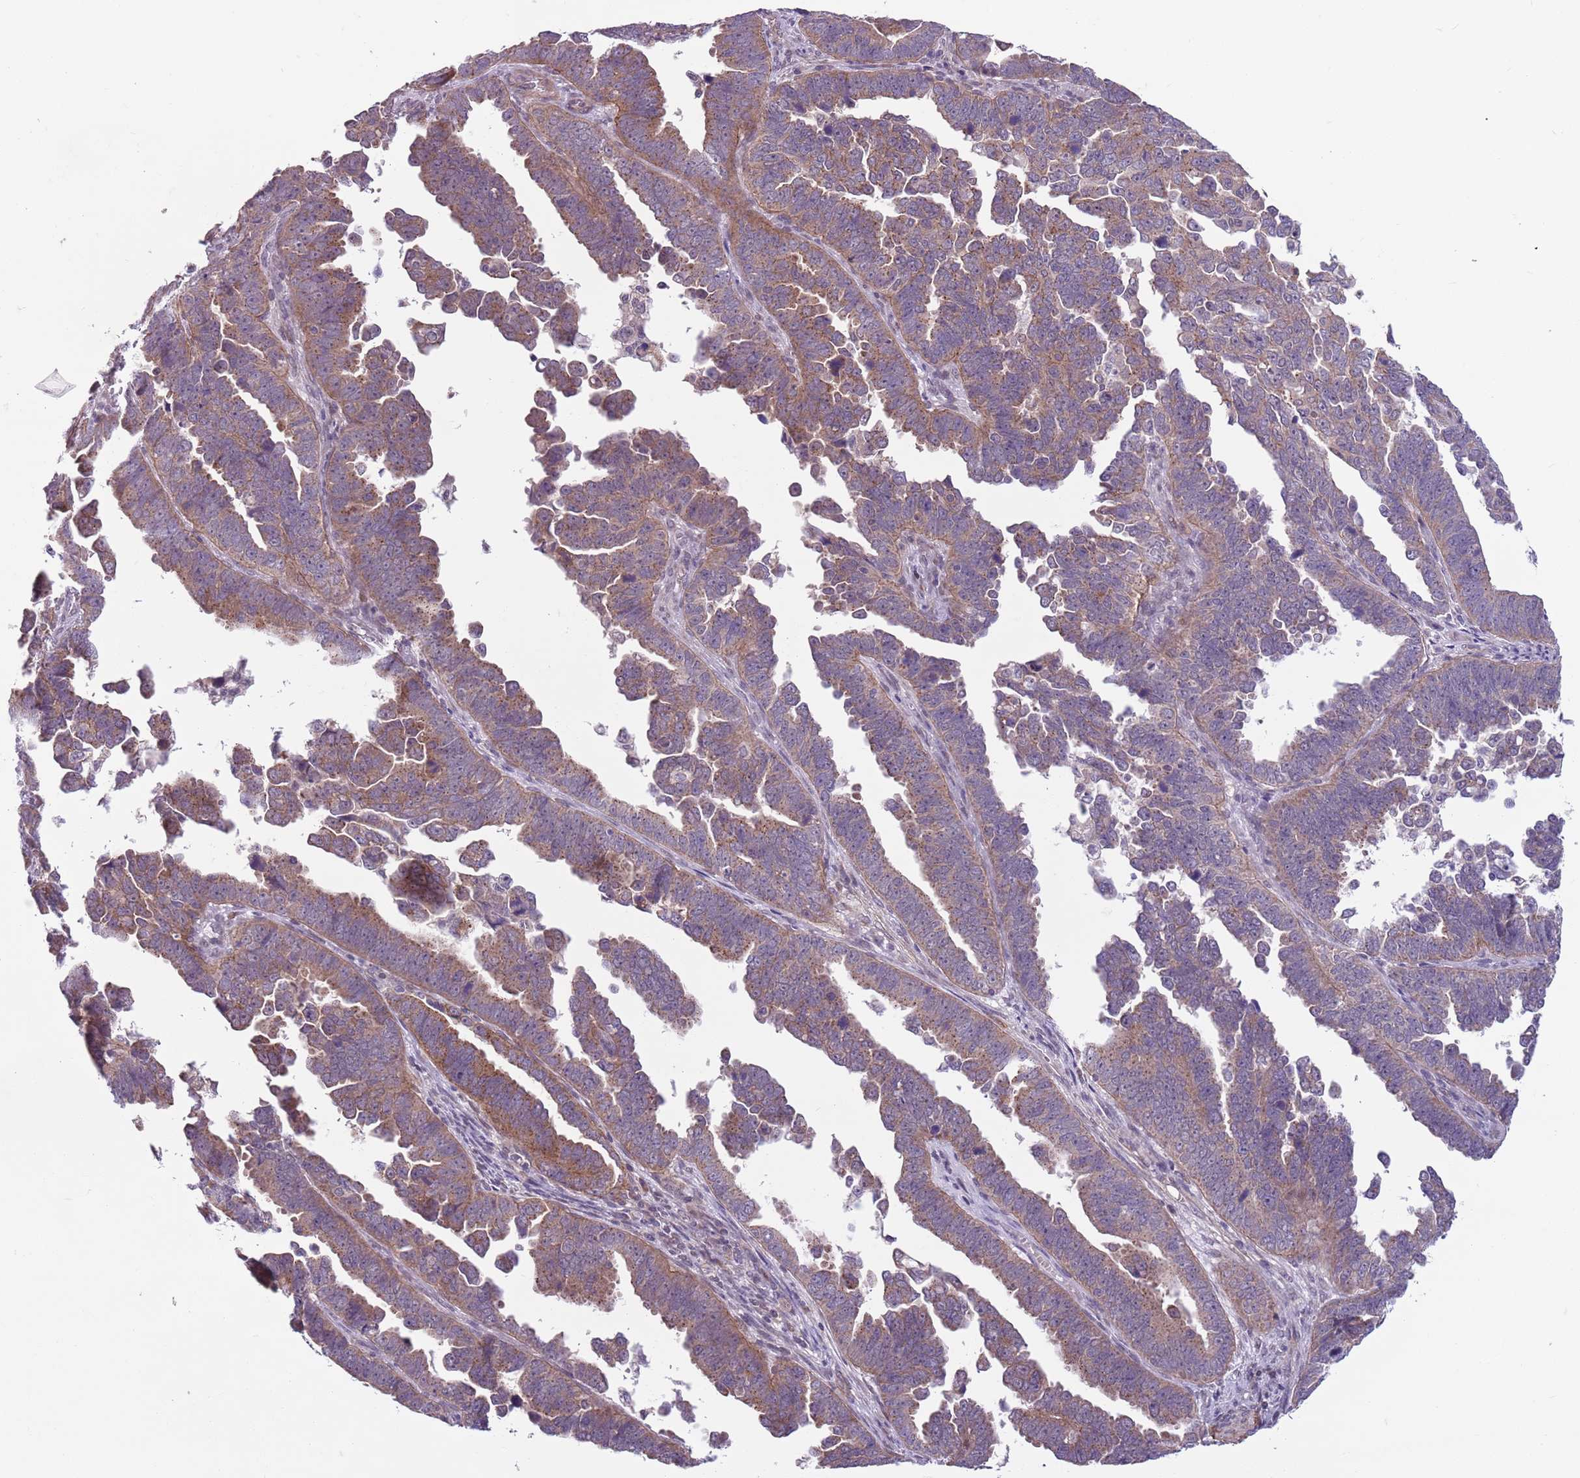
{"staining": {"intensity": "moderate", "quantity": "25%-75%", "location": "cytoplasmic/membranous"}, "tissue": "endometrial cancer", "cell_type": "Tumor cells", "image_type": "cancer", "snomed": [{"axis": "morphology", "description": "Adenocarcinoma, NOS"}, {"axis": "topography", "description": "Endometrium"}], "caption": "This is an image of IHC staining of endometrial cancer, which shows moderate expression in the cytoplasmic/membranous of tumor cells.", "gene": "JAML", "patient": {"sex": "female", "age": 75}}